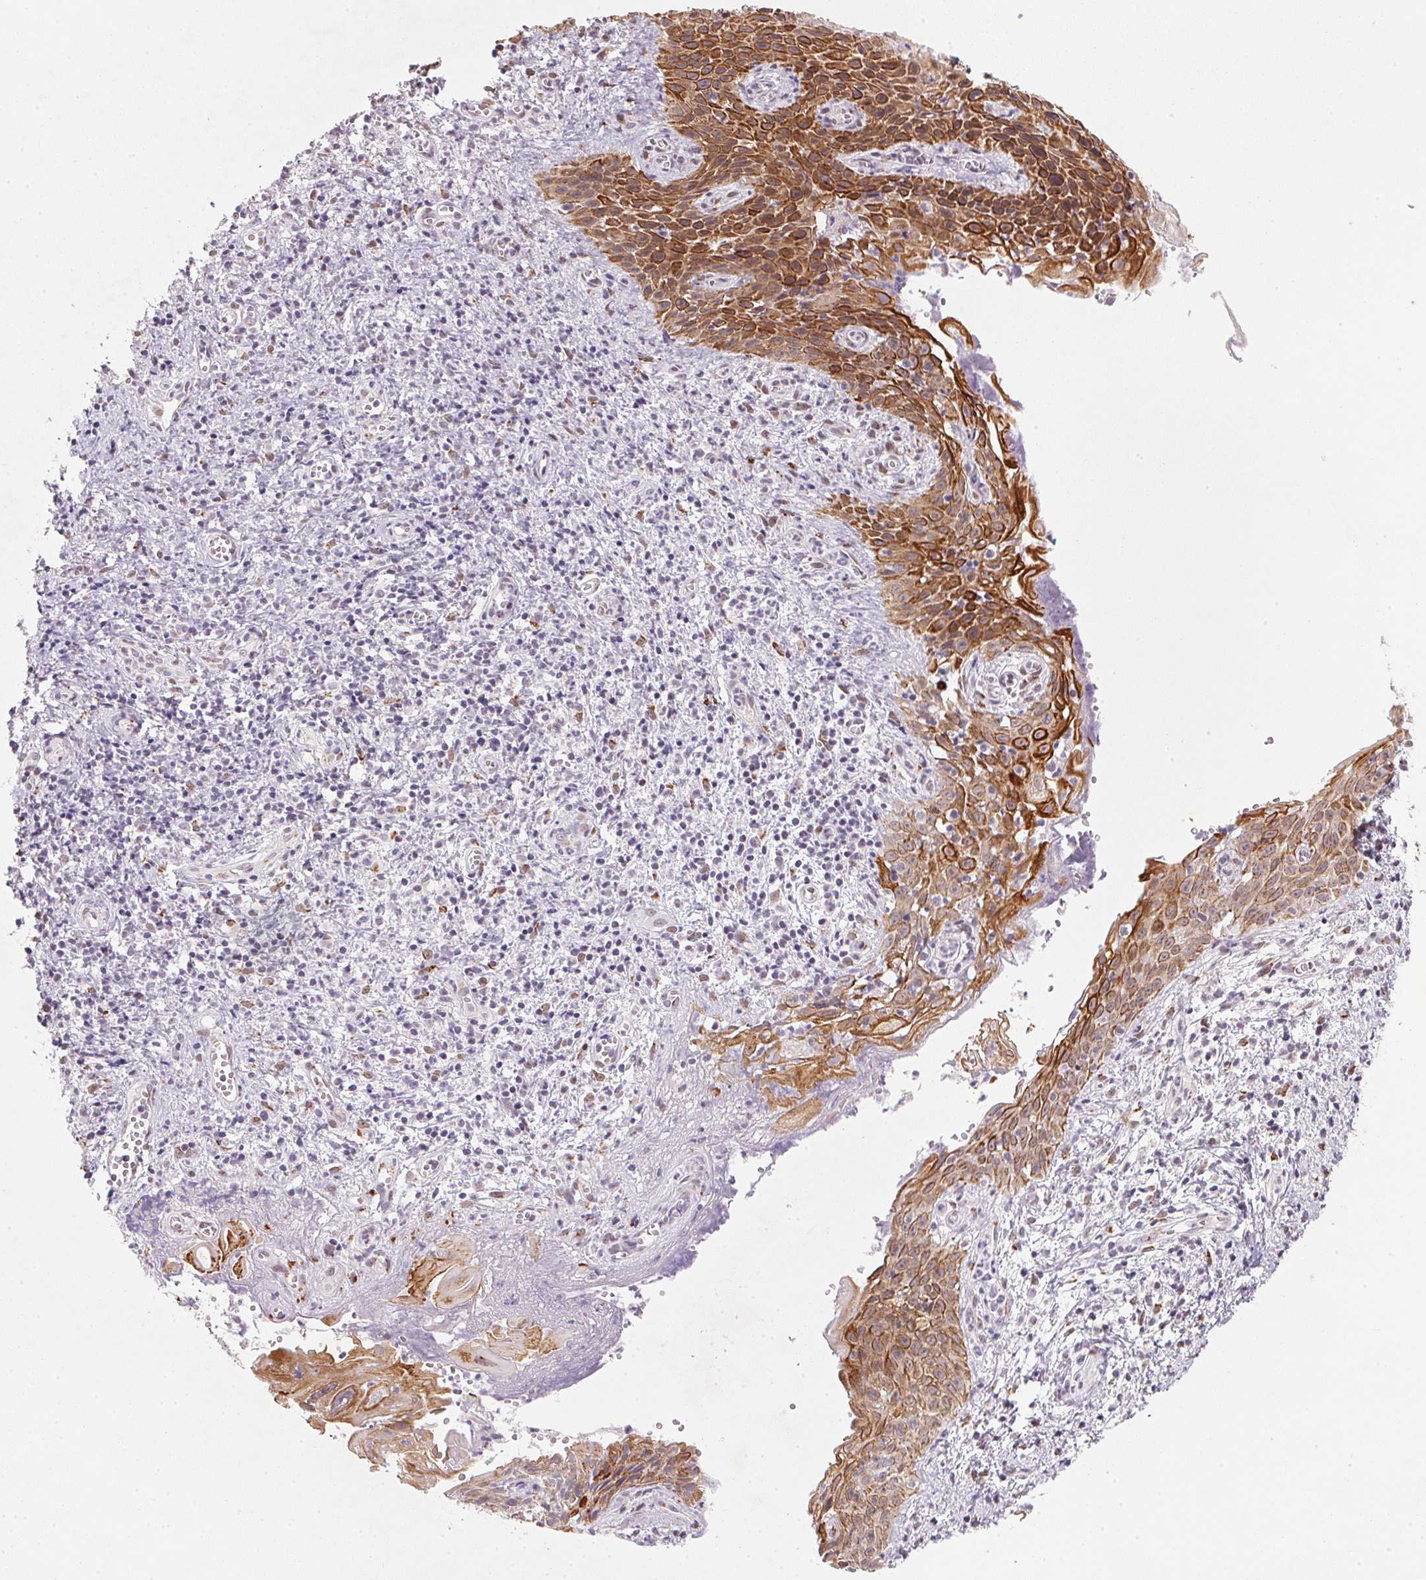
{"staining": {"intensity": "strong", "quantity": ">75%", "location": "cytoplasmic/membranous"}, "tissue": "cervical cancer", "cell_type": "Tumor cells", "image_type": "cancer", "snomed": [{"axis": "morphology", "description": "Squamous cell carcinoma, NOS"}, {"axis": "topography", "description": "Cervix"}], "caption": "Tumor cells display high levels of strong cytoplasmic/membranous expression in approximately >75% of cells in cervical cancer.", "gene": "RAB22A", "patient": {"sex": "female", "age": 30}}